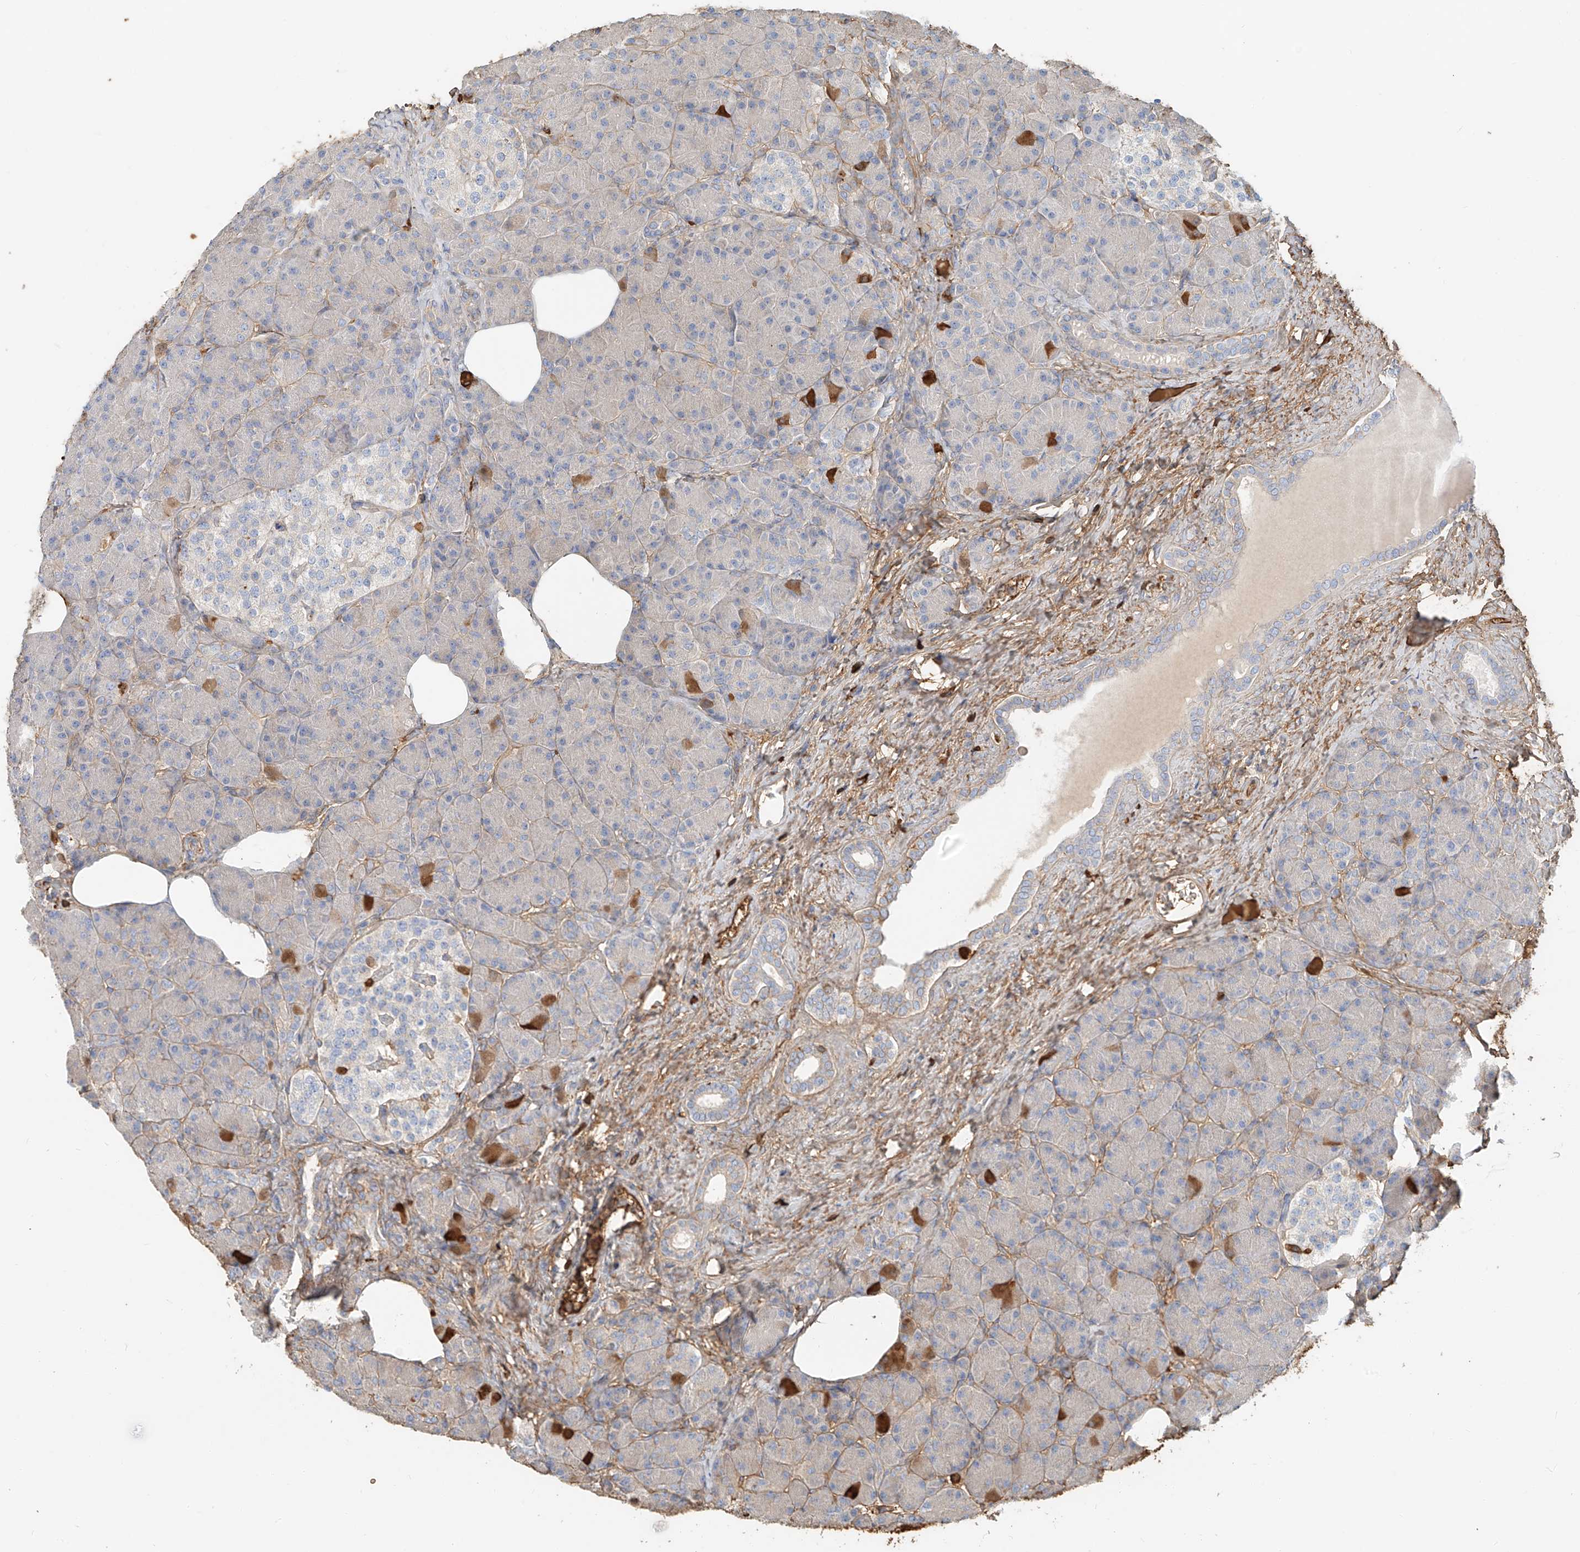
{"staining": {"intensity": "weak", "quantity": "<25%", "location": "cytoplasmic/membranous"}, "tissue": "pancreas", "cell_type": "Exocrine glandular cells", "image_type": "normal", "snomed": [{"axis": "morphology", "description": "Normal tissue, NOS"}, {"axis": "topography", "description": "Pancreas"}], "caption": "Immunohistochemistry image of benign pancreas stained for a protein (brown), which displays no positivity in exocrine glandular cells.", "gene": "ZFP30", "patient": {"sex": "female", "age": 43}}